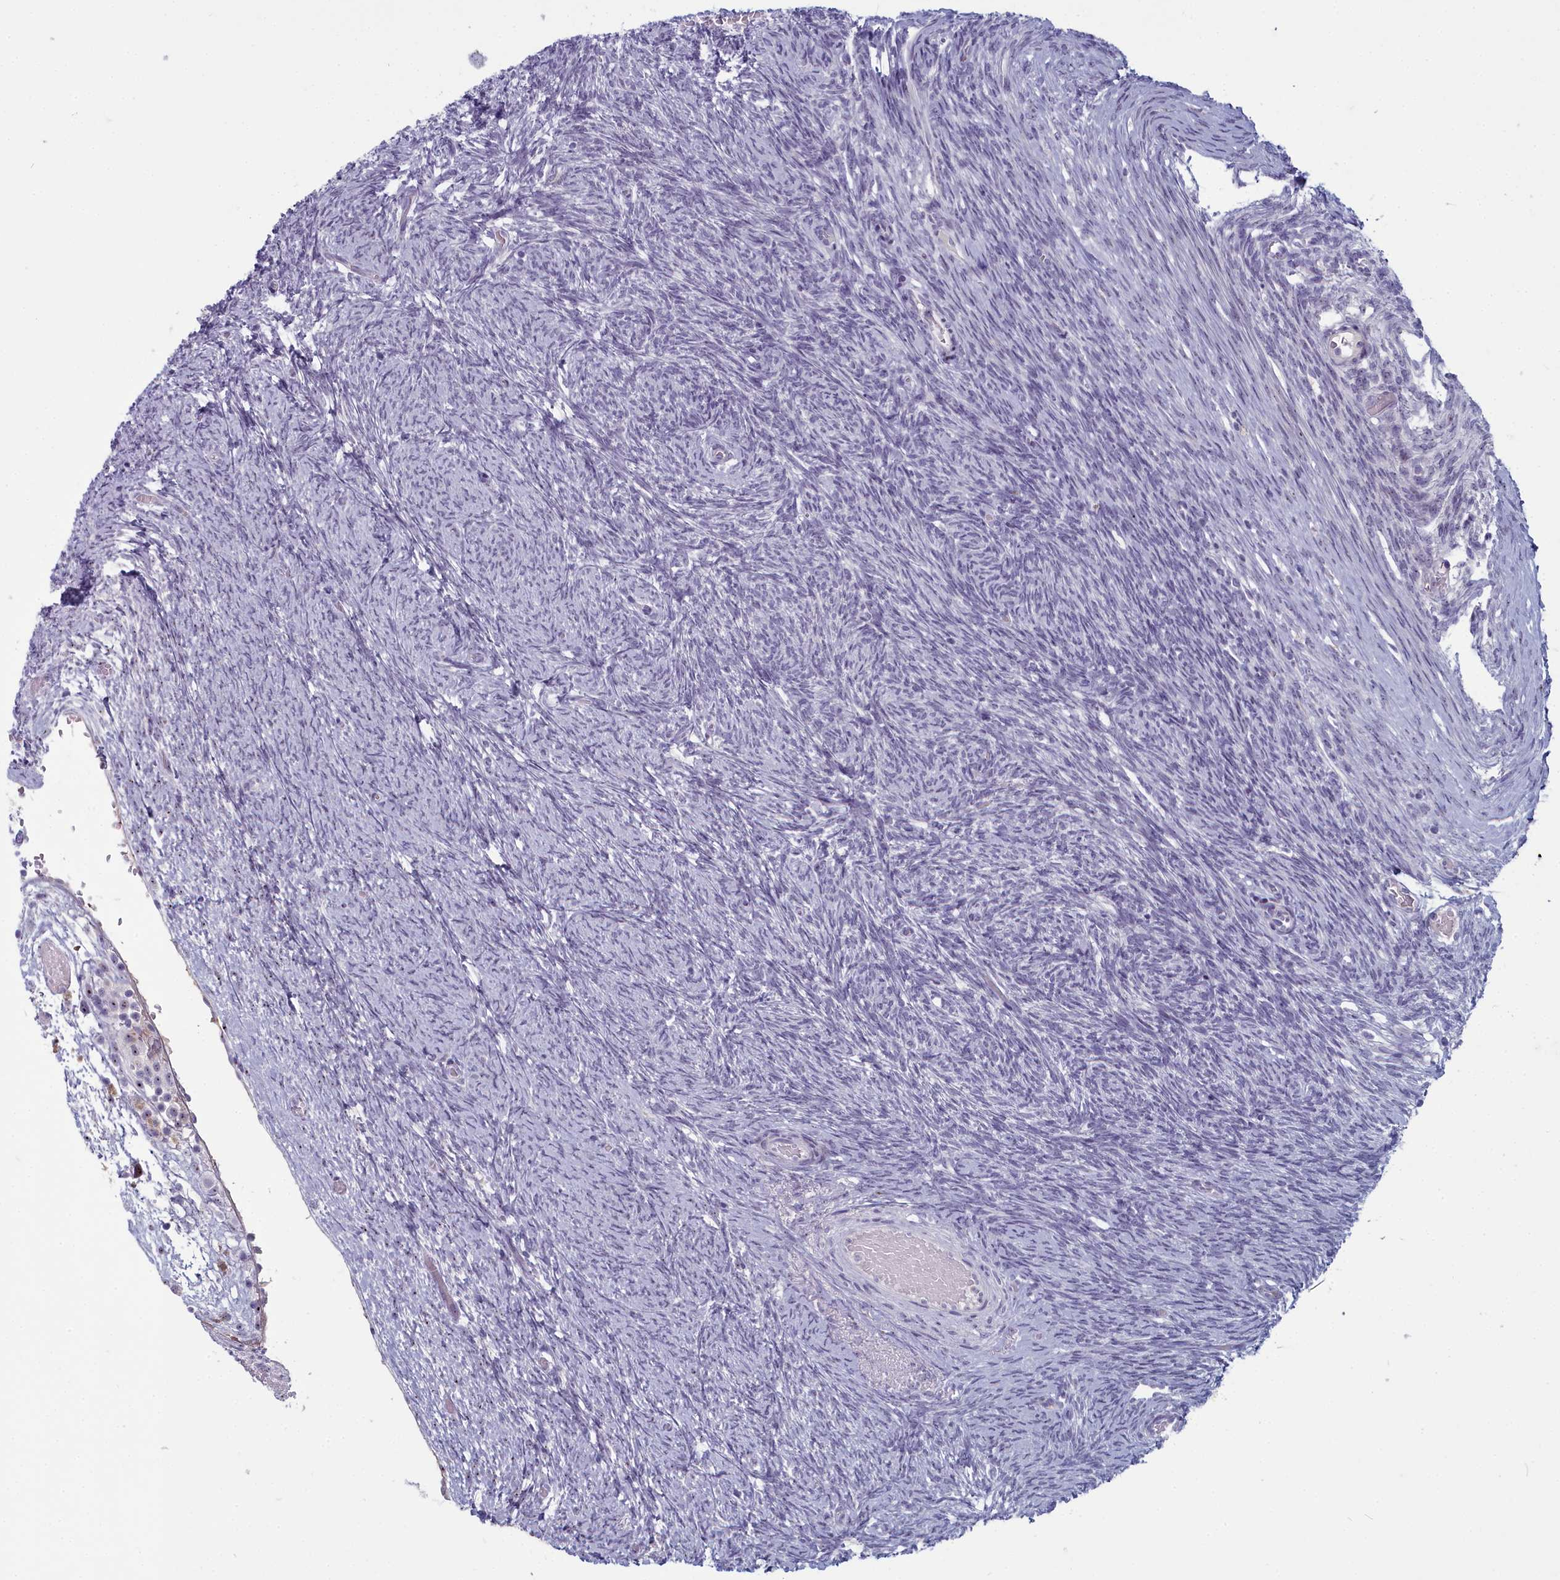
{"staining": {"intensity": "negative", "quantity": "none", "location": "none"}, "tissue": "ovary", "cell_type": "Follicle cells", "image_type": "normal", "snomed": [{"axis": "morphology", "description": "Normal tissue, NOS"}, {"axis": "topography", "description": "Ovary"}], "caption": "Unremarkable ovary was stained to show a protein in brown. There is no significant staining in follicle cells. (DAB (3,3'-diaminobenzidine) immunohistochemistry visualized using brightfield microscopy, high magnification).", "gene": "INSYN2A", "patient": {"sex": "female", "age": 44}}